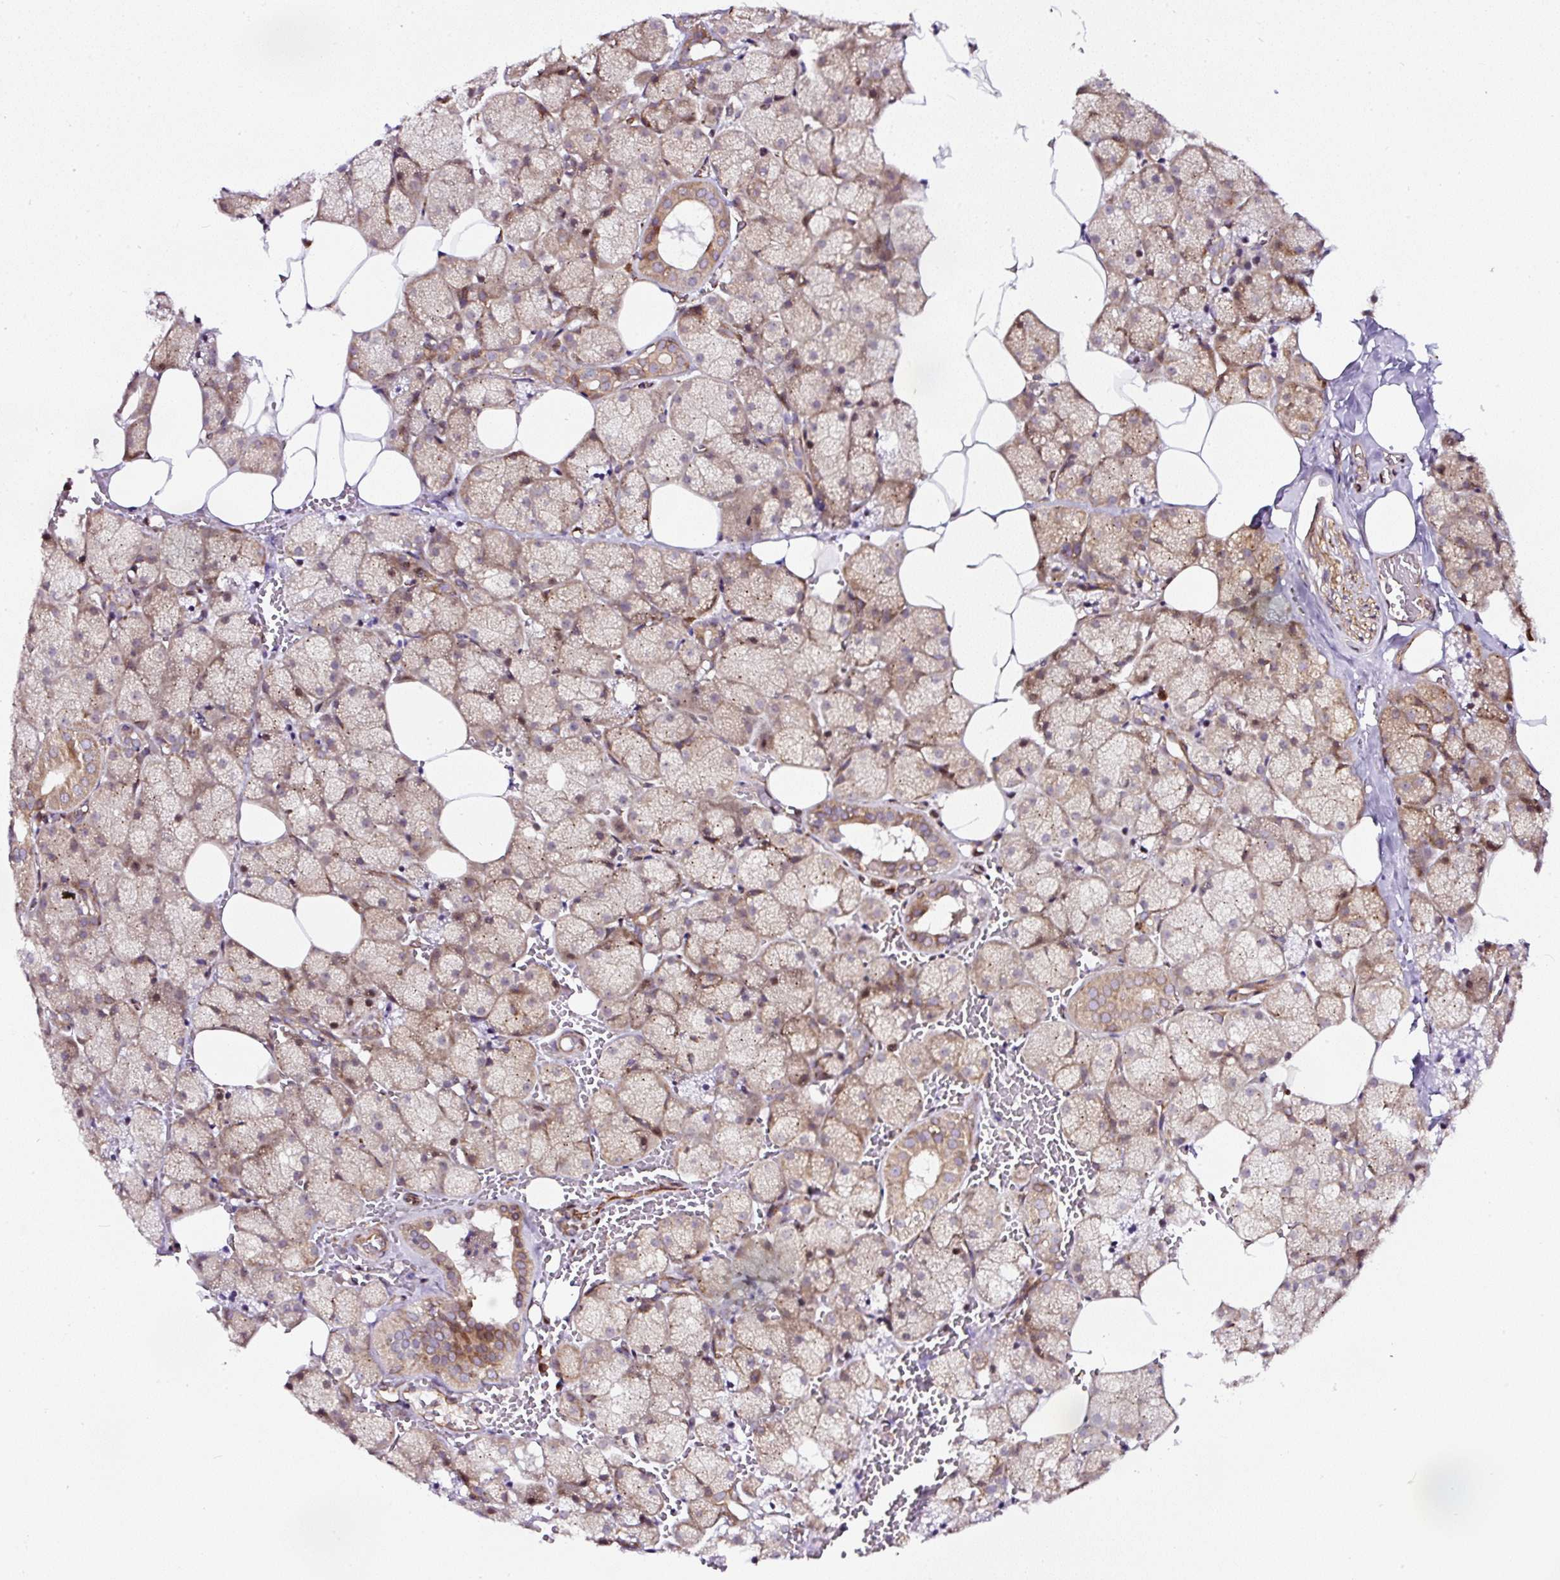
{"staining": {"intensity": "moderate", "quantity": "25%-75%", "location": "cytoplasmic/membranous"}, "tissue": "salivary gland", "cell_type": "Glandular cells", "image_type": "normal", "snomed": [{"axis": "morphology", "description": "Normal tissue, NOS"}, {"axis": "topography", "description": "Salivary gland"}, {"axis": "topography", "description": "Peripheral nerve tissue"}], "caption": "Benign salivary gland was stained to show a protein in brown. There is medium levels of moderate cytoplasmic/membranous expression in approximately 25%-75% of glandular cells.", "gene": "KDM4E", "patient": {"sex": "male", "age": 38}}